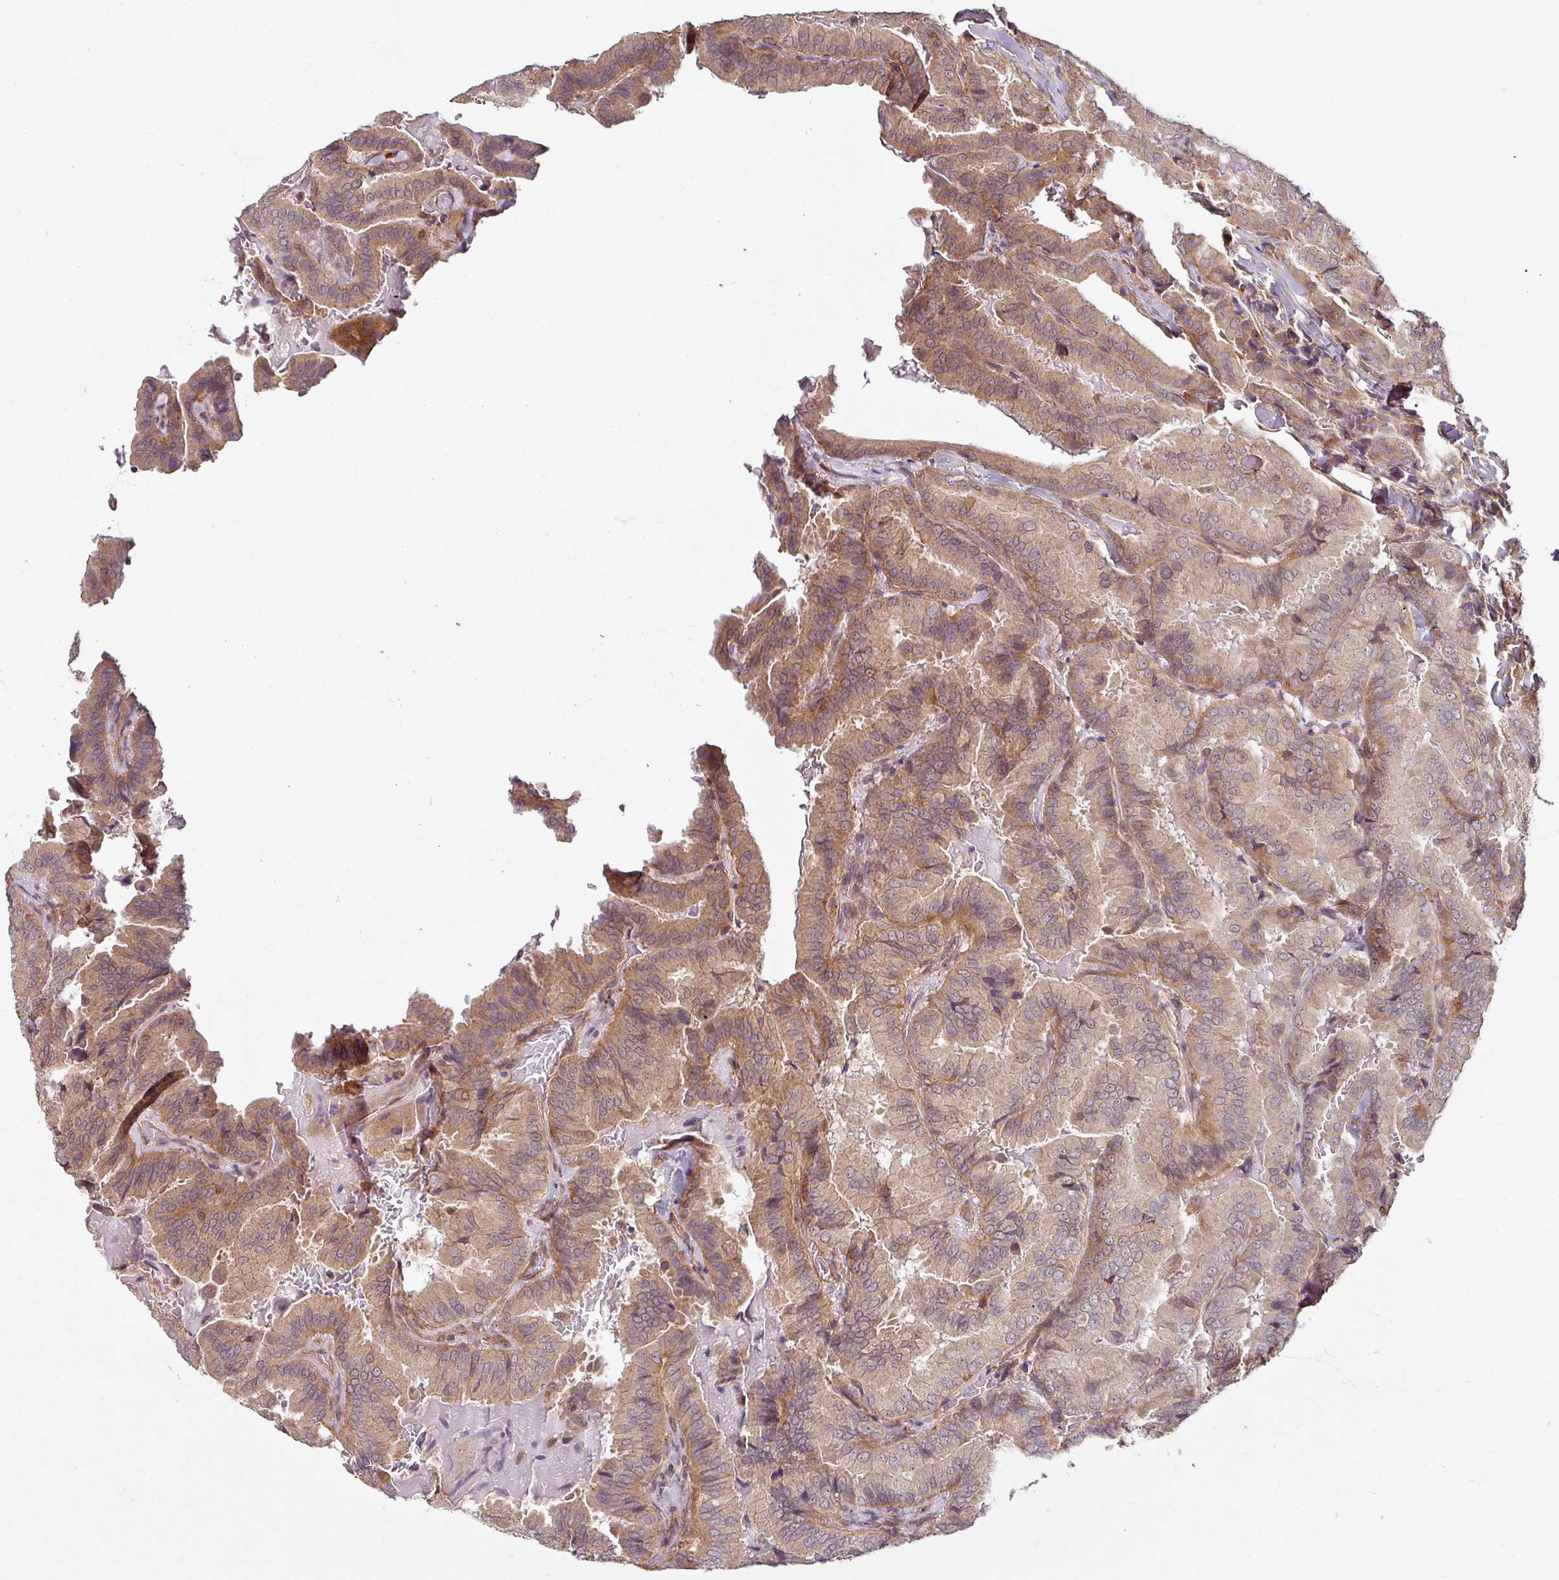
{"staining": {"intensity": "moderate", "quantity": "25%-75%", "location": "cytoplasmic/membranous"}, "tissue": "thyroid cancer", "cell_type": "Tumor cells", "image_type": "cancer", "snomed": [{"axis": "morphology", "description": "Papillary adenocarcinoma, NOS"}, {"axis": "topography", "description": "Thyroid gland"}], "caption": "An IHC photomicrograph of neoplastic tissue is shown. Protein staining in brown labels moderate cytoplasmic/membranous positivity in thyroid cancer within tumor cells.", "gene": "DIMT1", "patient": {"sex": "male", "age": 61}}